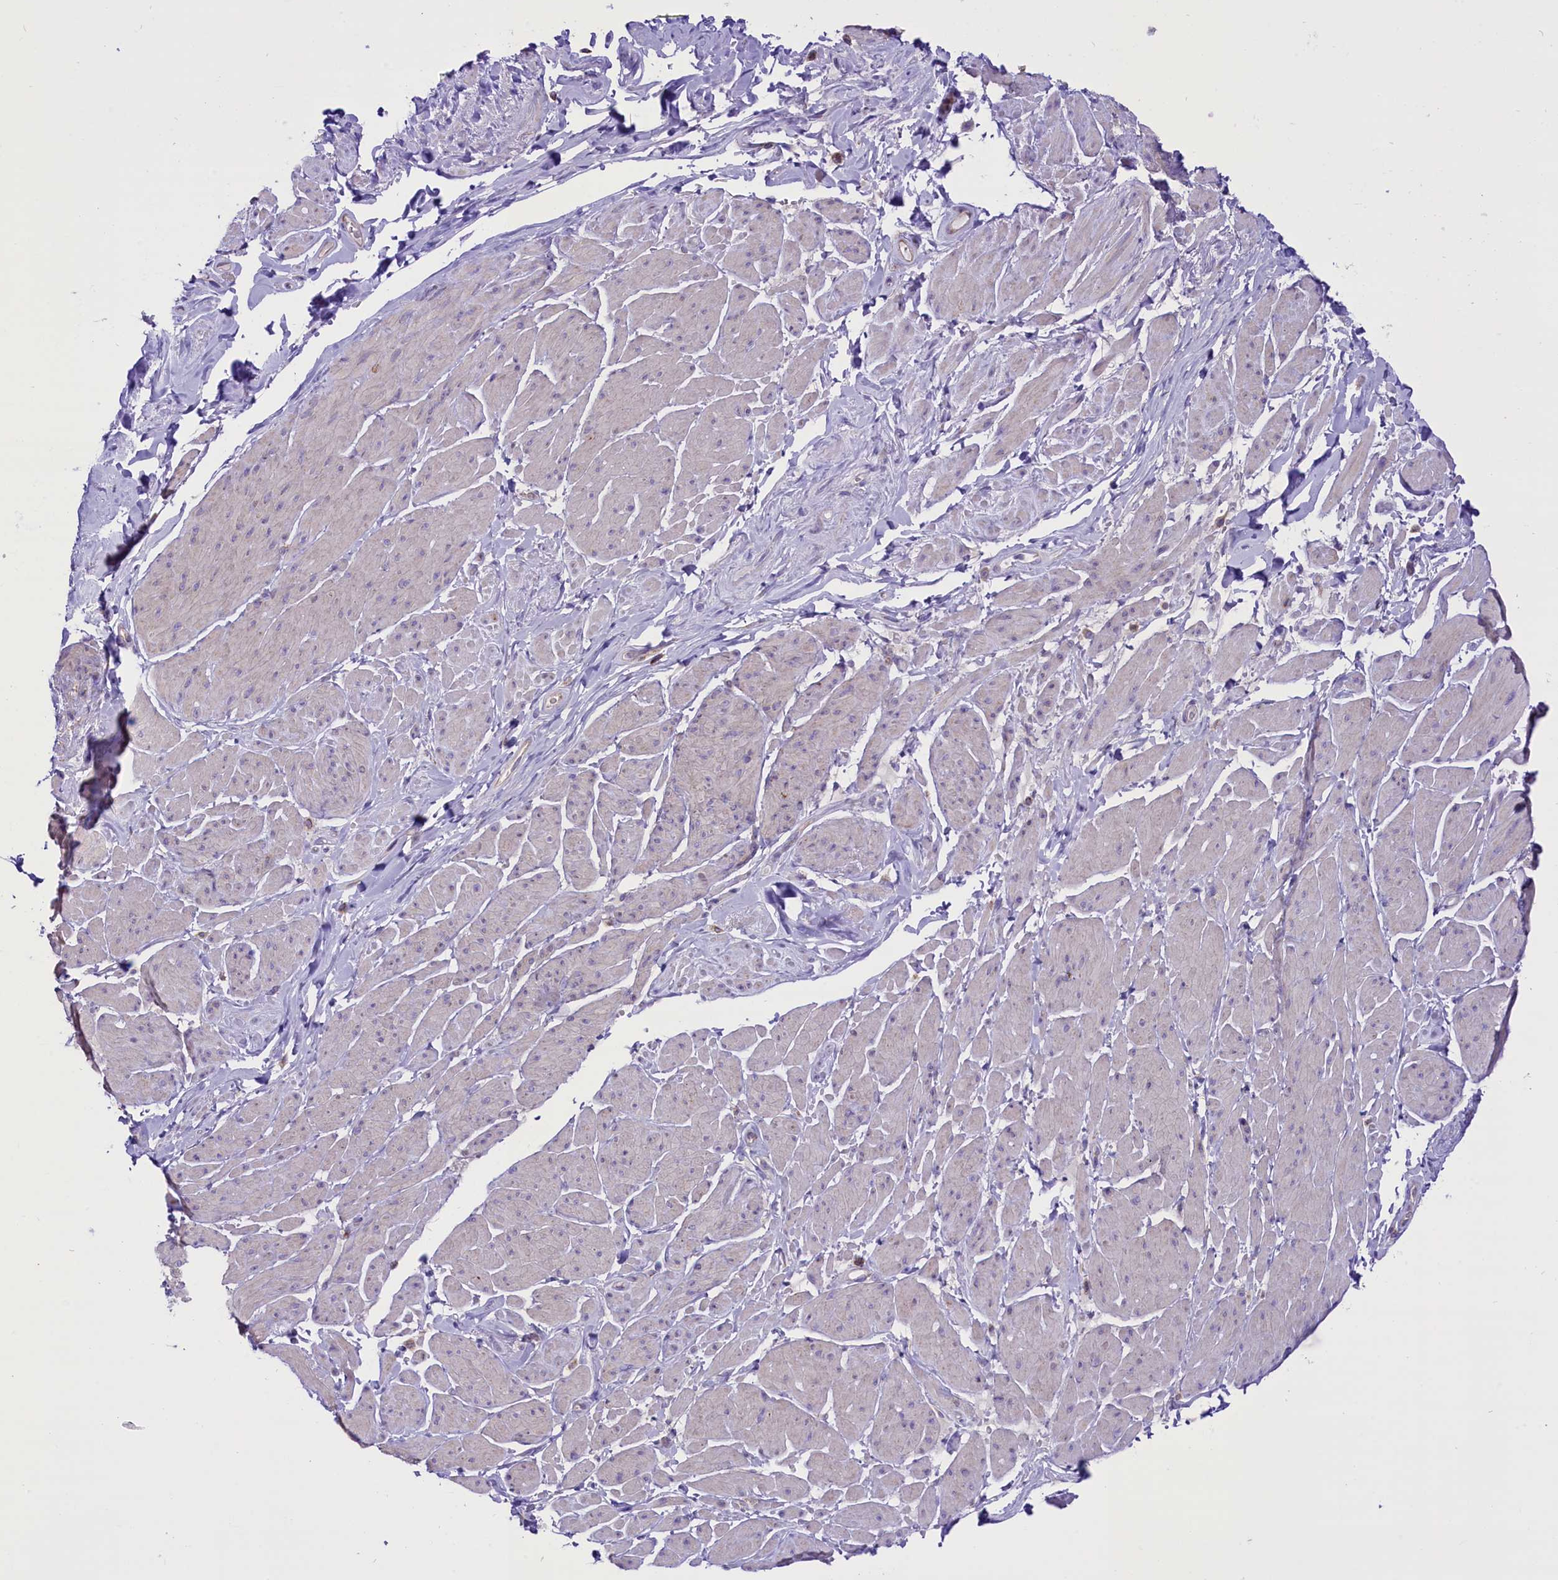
{"staining": {"intensity": "negative", "quantity": "none", "location": "none"}, "tissue": "smooth muscle", "cell_type": "Smooth muscle cells", "image_type": "normal", "snomed": [{"axis": "morphology", "description": "Normal tissue, NOS"}, {"axis": "topography", "description": "Smooth muscle"}, {"axis": "topography", "description": "Peripheral nerve tissue"}], "caption": "The IHC photomicrograph has no significant staining in smooth muscle cells of smooth muscle. (Brightfield microscopy of DAB (3,3'-diaminobenzidine) immunohistochemistry (IHC) at high magnification).", "gene": "PTPRU", "patient": {"sex": "male", "age": 69}}